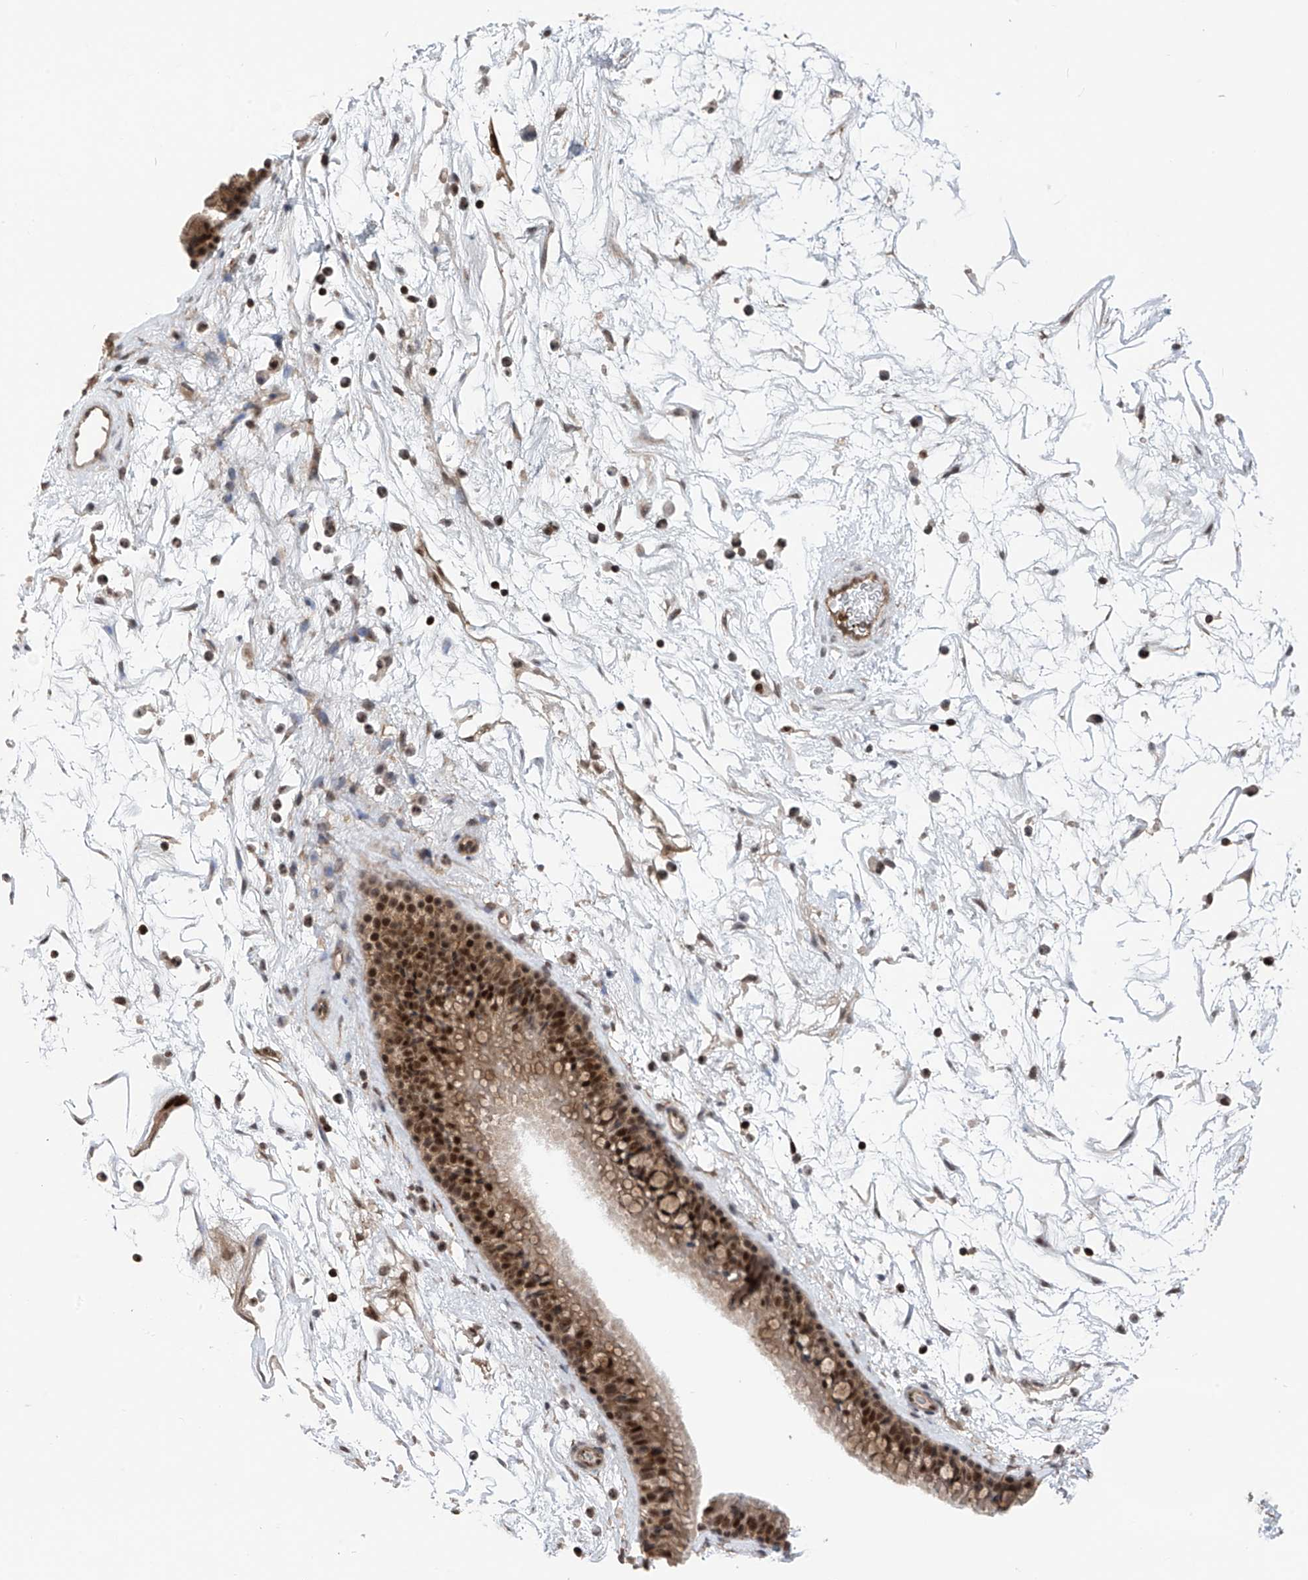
{"staining": {"intensity": "strong", "quantity": "25%-75%", "location": "cytoplasmic/membranous,nuclear"}, "tissue": "nasopharynx", "cell_type": "Respiratory epithelial cells", "image_type": "normal", "snomed": [{"axis": "morphology", "description": "Normal tissue, NOS"}, {"axis": "topography", "description": "Nasopharynx"}], "caption": "Immunohistochemical staining of normal nasopharynx exhibits 25%-75% levels of strong cytoplasmic/membranous,nuclear protein positivity in approximately 25%-75% of respiratory epithelial cells. (DAB = brown stain, brightfield microscopy at high magnification).", "gene": "DNAJC9", "patient": {"sex": "male", "age": 64}}